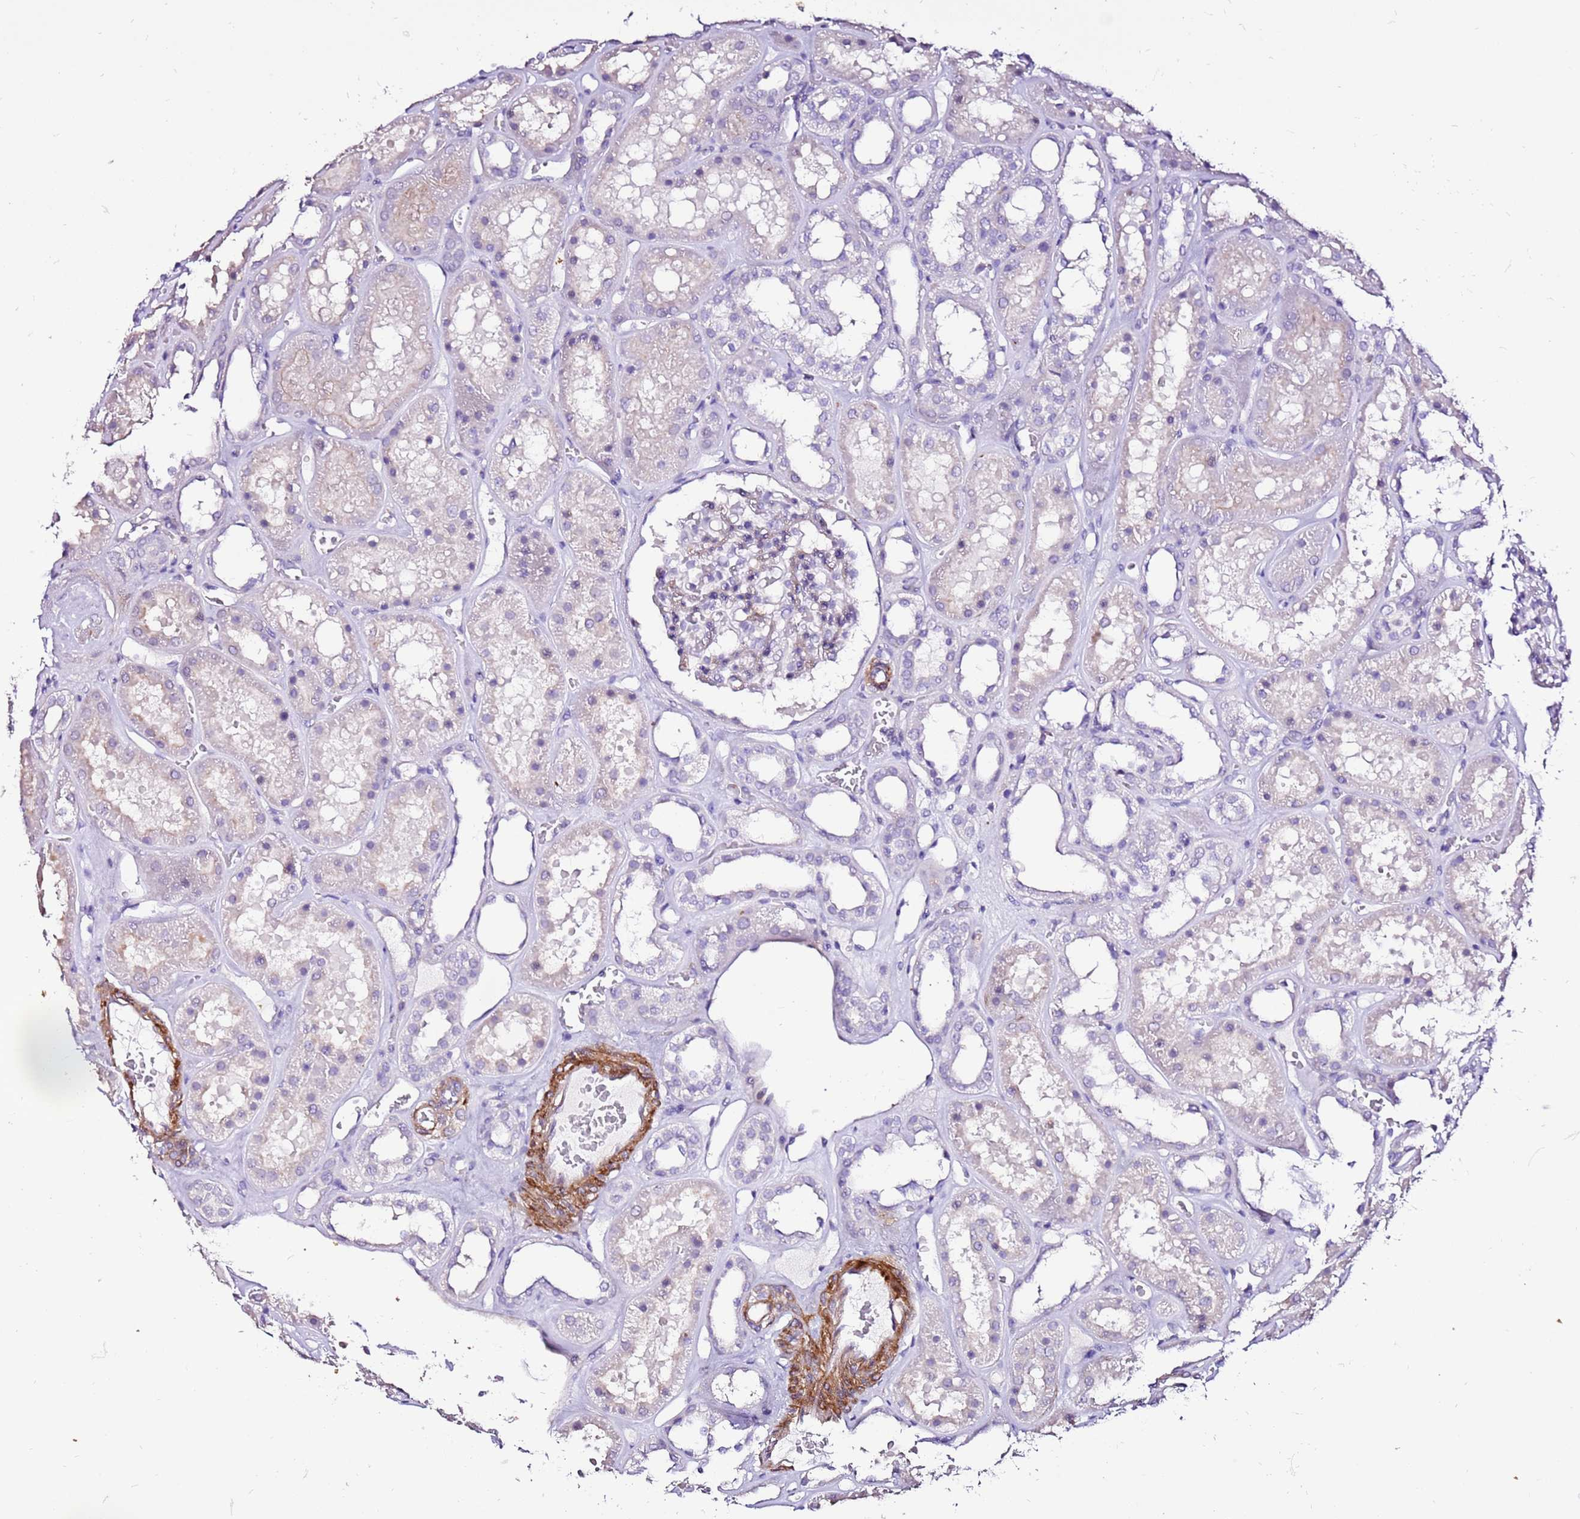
{"staining": {"intensity": "negative", "quantity": "none", "location": "none"}, "tissue": "kidney", "cell_type": "Cells in glomeruli", "image_type": "normal", "snomed": [{"axis": "morphology", "description": "Normal tissue, NOS"}, {"axis": "topography", "description": "Kidney"}], "caption": "Immunohistochemistry image of normal kidney: kidney stained with DAB (3,3'-diaminobenzidine) displays no significant protein expression in cells in glomeruli. (Brightfield microscopy of DAB (3,3'-diaminobenzidine) immunohistochemistry at high magnification).", "gene": "ART5", "patient": {"sex": "female", "age": 41}}